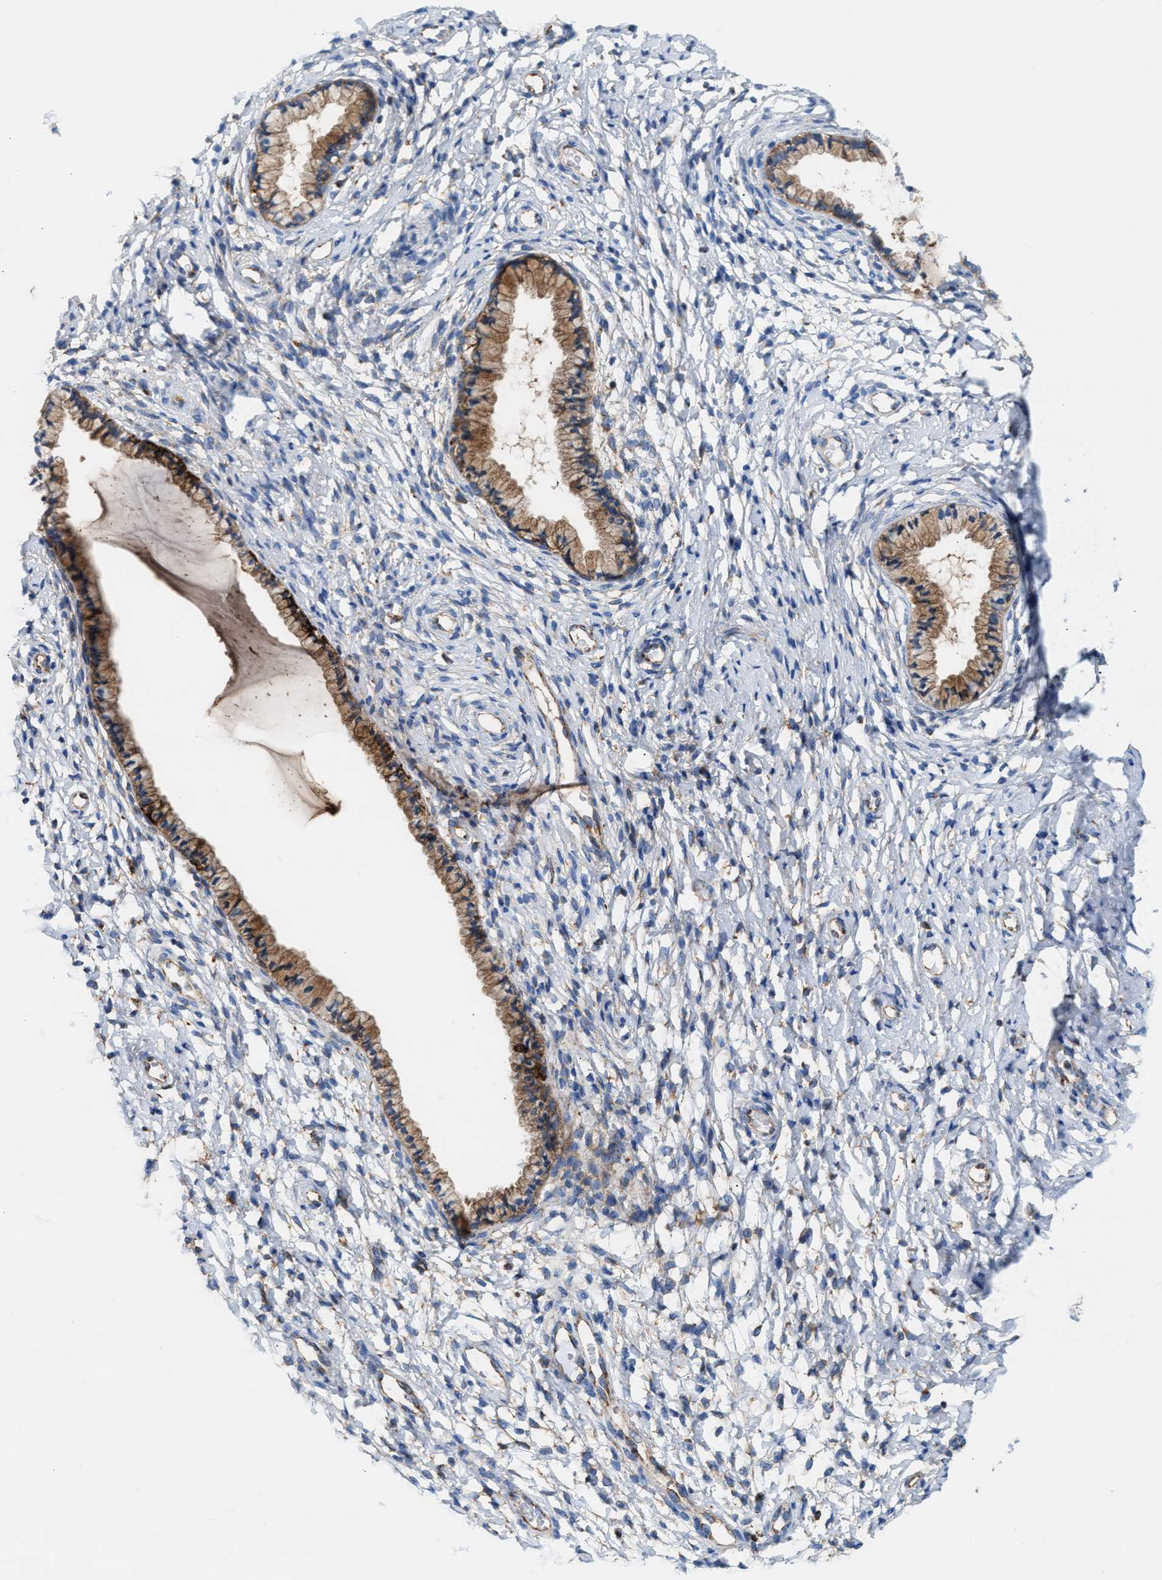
{"staining": {"intensity": "moderate", "quantity": ">75%", "location": "cytoplasmic/membranous"}, "tissue": "cervix", "cell_type": "Glandular cells", "image_type": "normal", "snomed": [{"axis": "morphology", "description": "Normal tissue, NOS"}, {"axis": "topography", "description": "Cervix"}], "caption": "Benign cervix was stained to show a protein in brown. There is medium levels of moderate cytoplasmic/membranous positivity in about >75% of glandular cells. (DAB = brown stain, brightfield microscopy at high magnification).", "gene": "TBC1D15", "patient": {"sex": "female", "age": 72}}